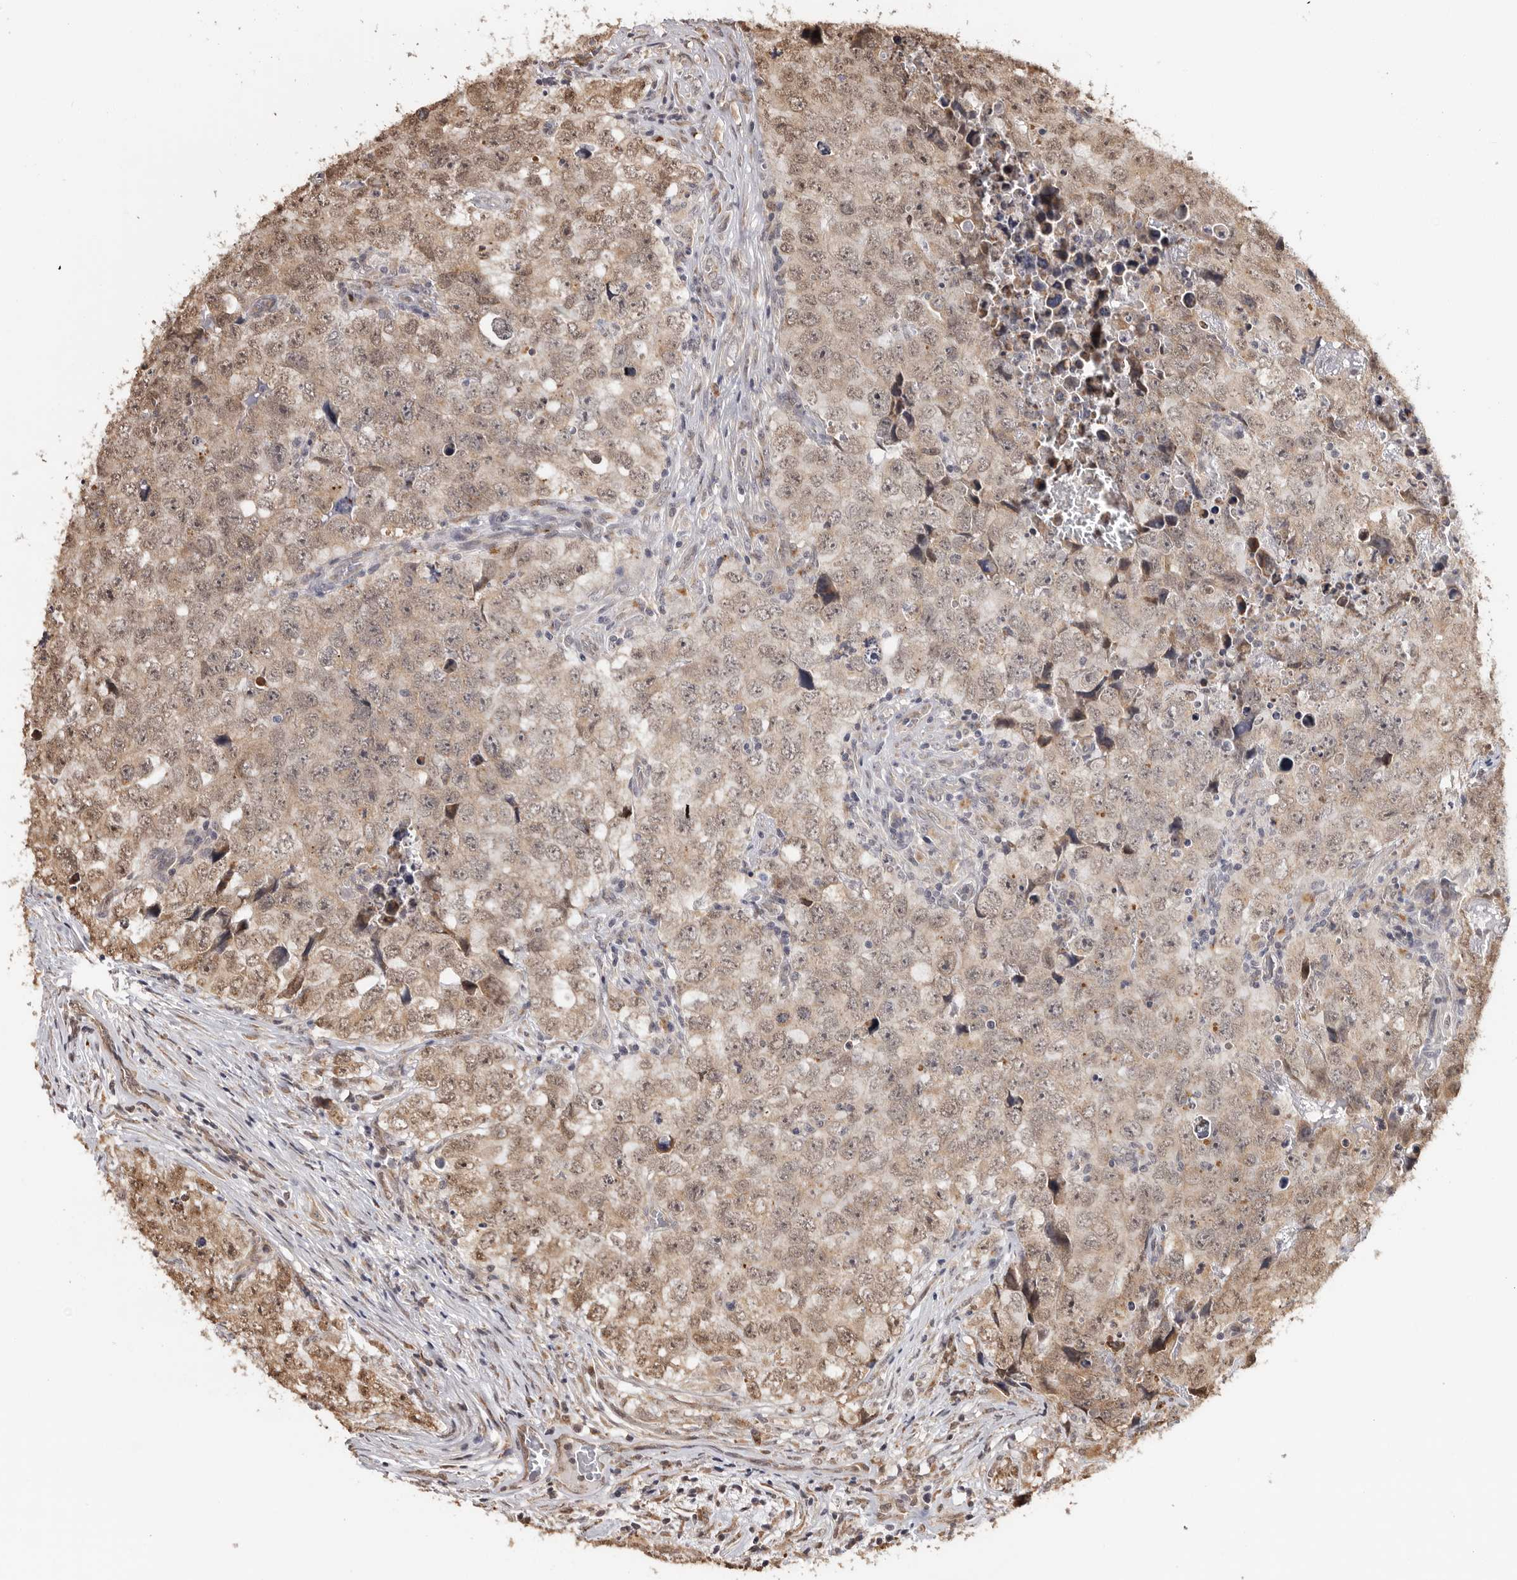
{"staining": {"intensity": "weak", "quantity": ">75%", "location": "cytoplasmic/membranous,nuclear"}, "tissue": "testis cancer", "cell_type": "Tumor cells", "image_type": "cancer", "snomed": [{"axis": "morphology", "description": "Seminoma, NOS"}, {"axis": "morphology", "description": "Carcinoma, Embryonal, NOS"}, {"axis": "topography", "description": "Testis"}], "caption": "Testis cancer (seminoma) stained with a protein marker reveals weak staining in tumor cells.", "gene": "ZNF83", "patient": {"sex": "male", "age": 43}}